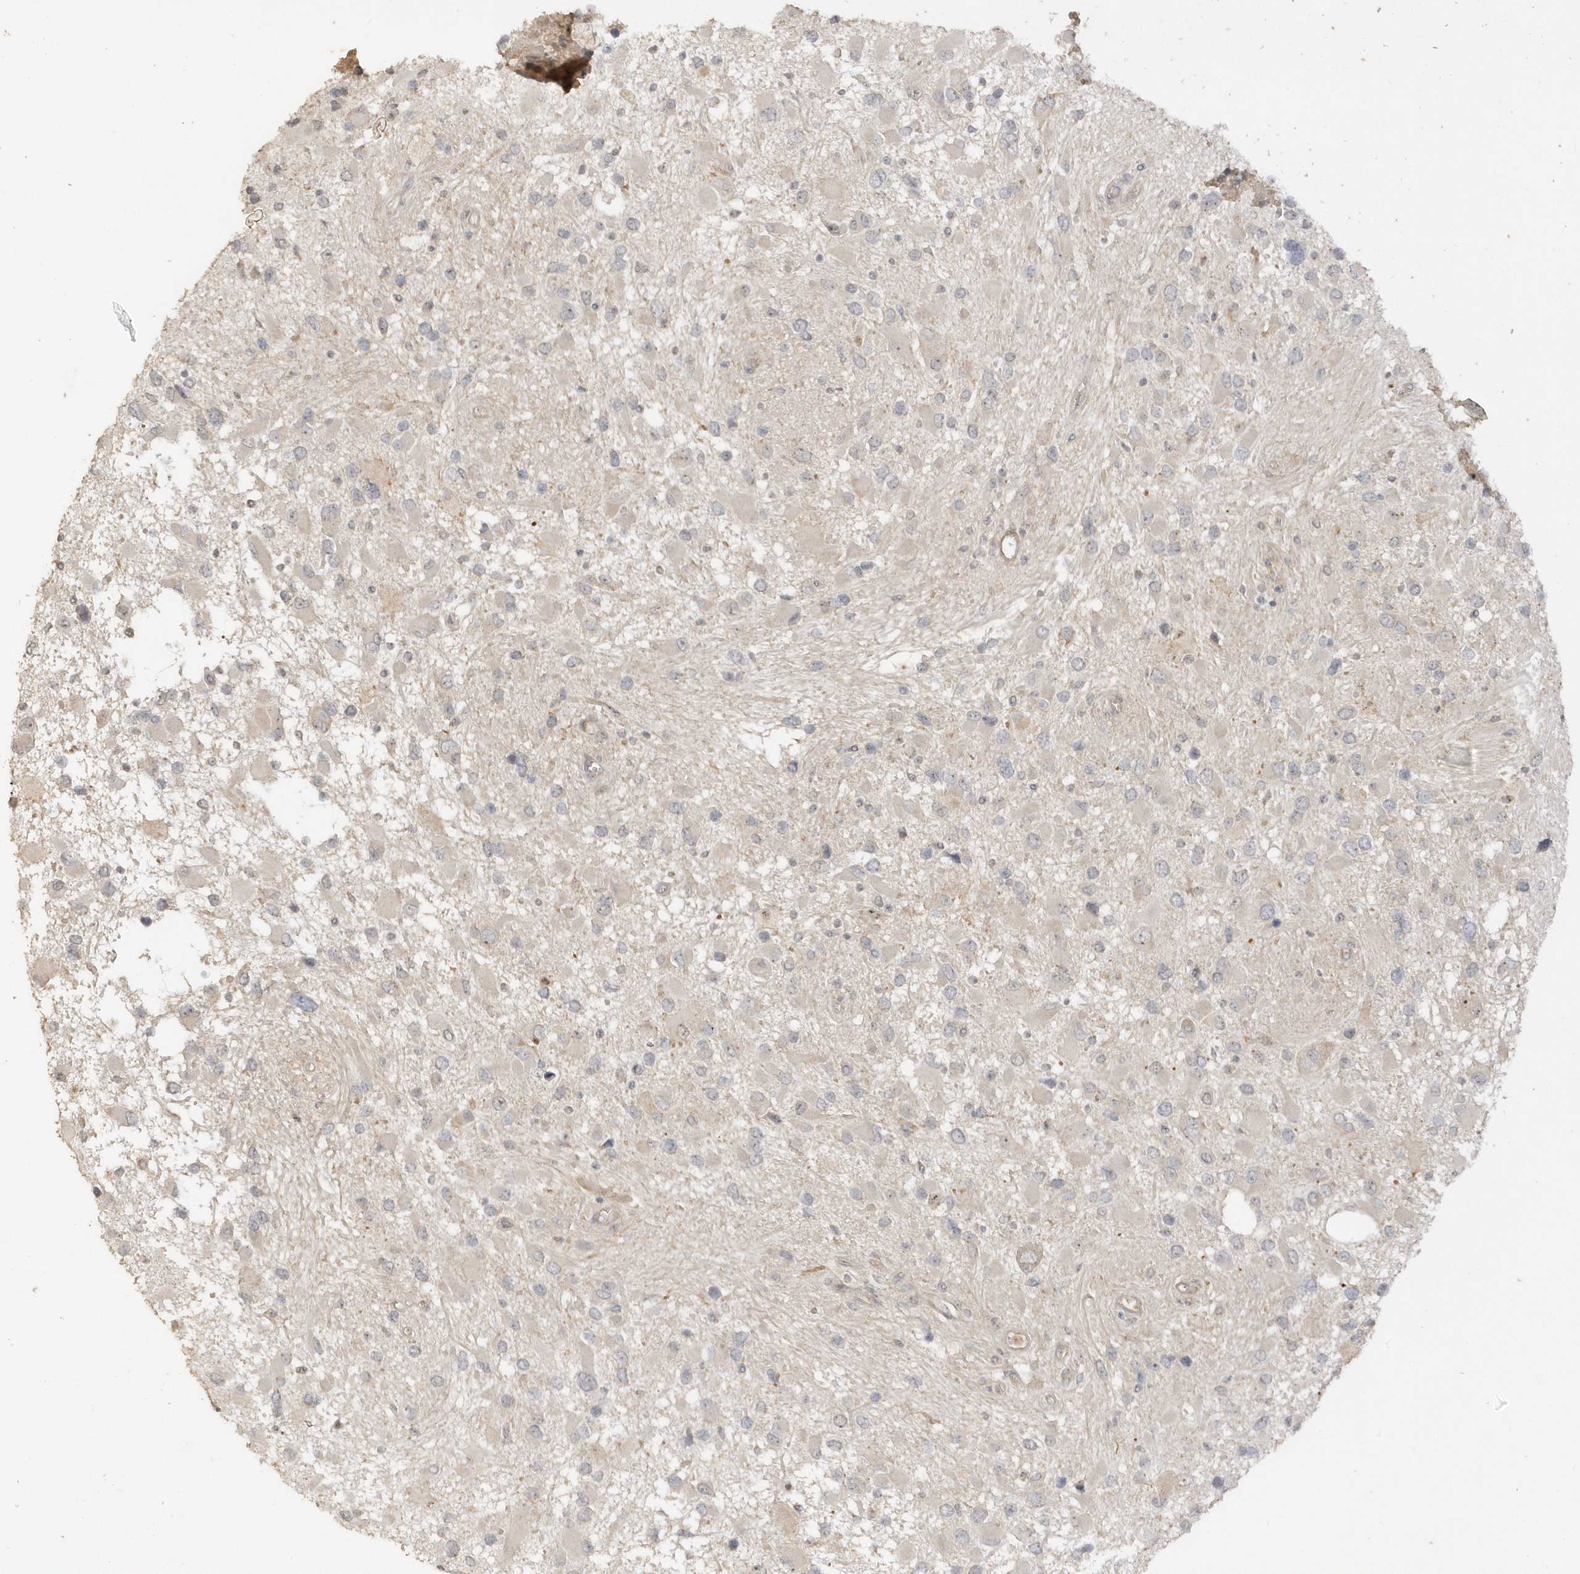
{"staining": {"intensity": "negative", "quantity": "none", "location": "none"}, "tissue": "glioma", "cell_type": "Tumor cells", "image_type": "cancer", "snomed": [{"axis": "morphology", "description": "Glioma, malignant, High grade"}, {"axis": "topography", "description": "Brain"}], "caption": "A histopathology image of human malignant high-grade glioma is negative for staining in tumor cells.", "gene": "DDX18", "patient": {"sex": "male", "age": 53}}